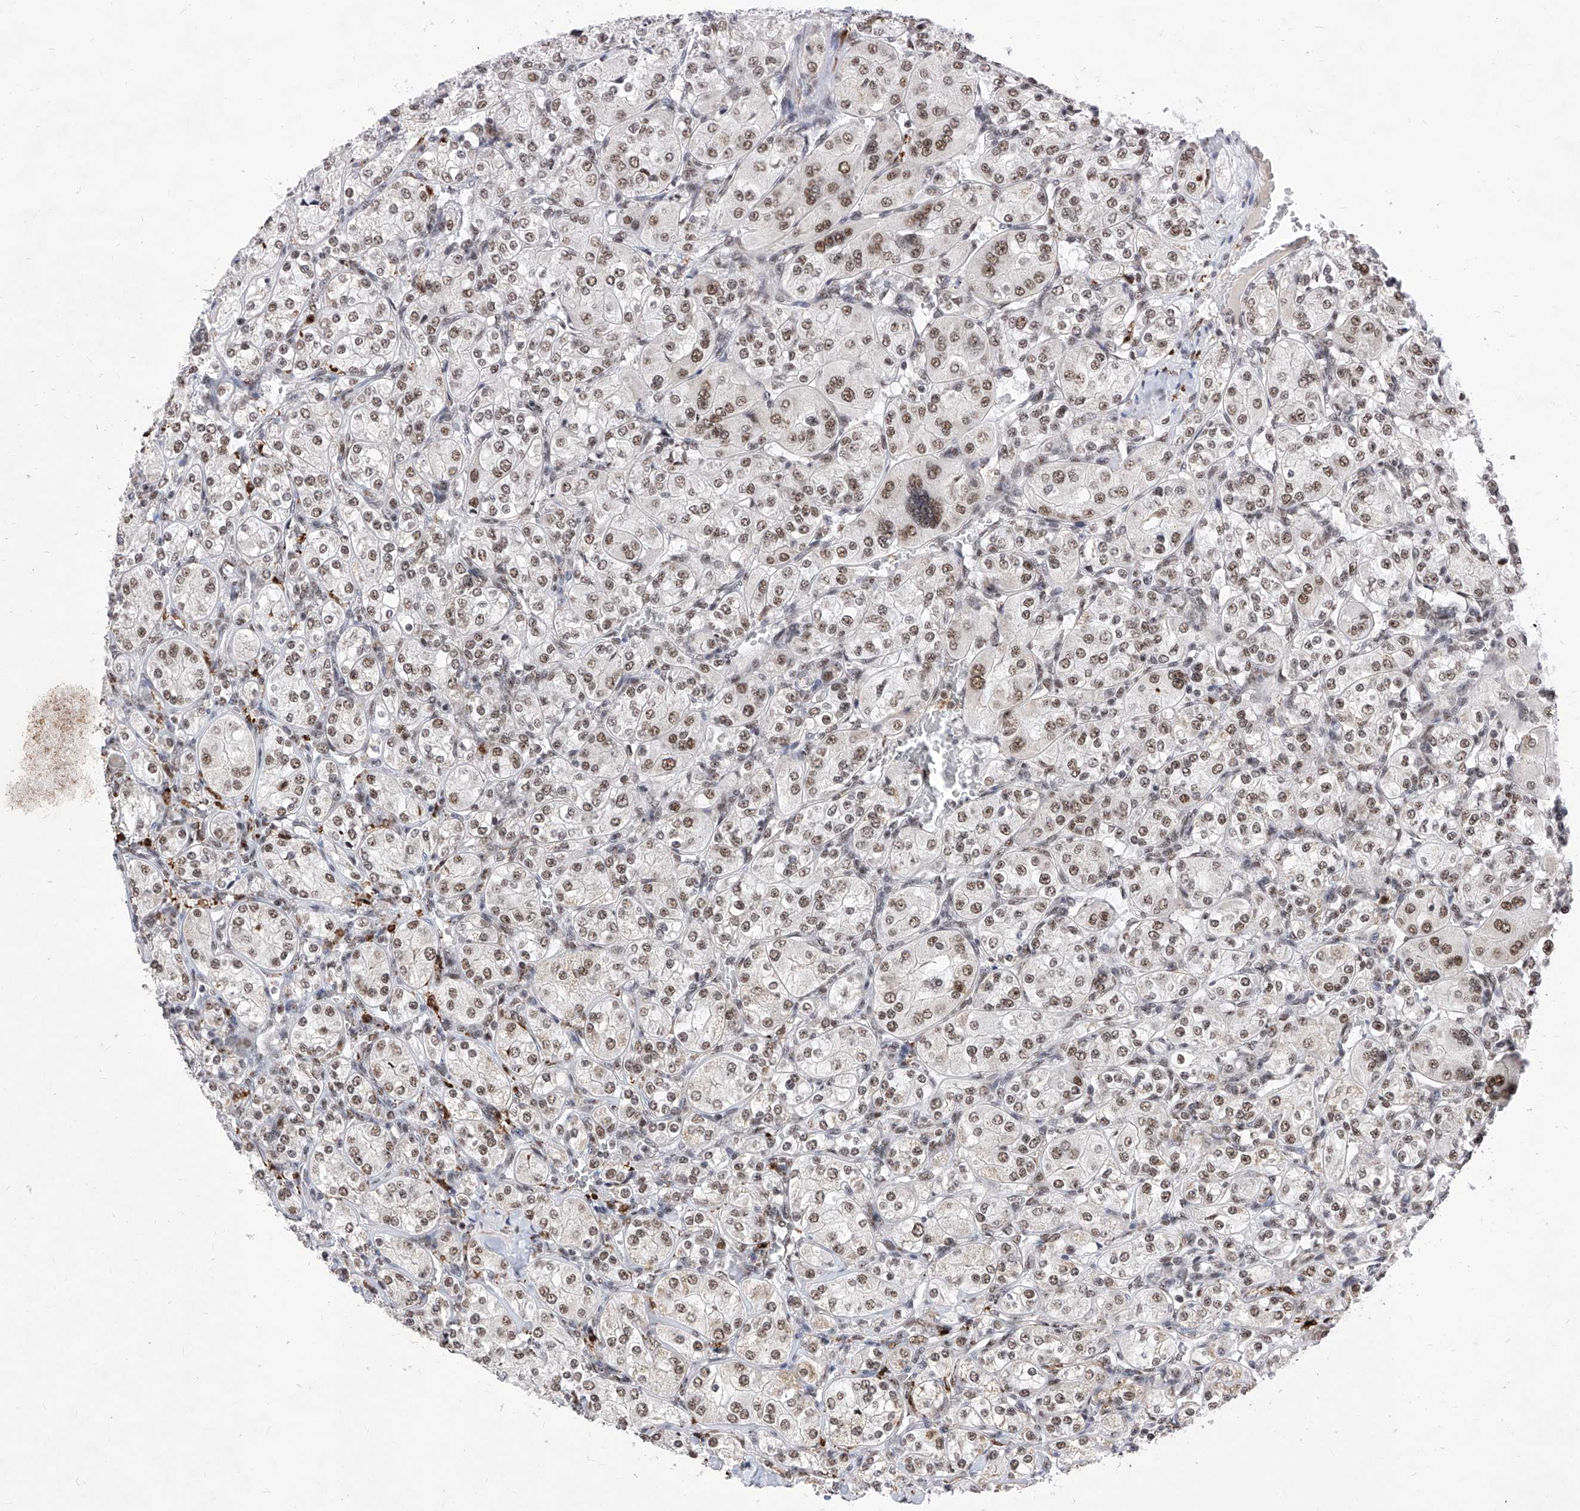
{"staining": {"intensity": "moderate", "quantity": ">75%", "location": "nuclear"}, "tissue": "renal cancer", "cell_type": "Tumor cells", "image_type": "cancer", "snomed": [{"axis": "morphology", "description": "Adenocarcinoma, NOS"}, {"axis": "topography", "description": "Kidney"}], "caption": "Immunohistochemical staining of adenocarcinoma (renal) demonstrates medium levels of moderate nuclear protein staining in approximately >75% of tumor cells.", "gene": "PHF5A", "patient": {"sex": "male", "age": 77}}